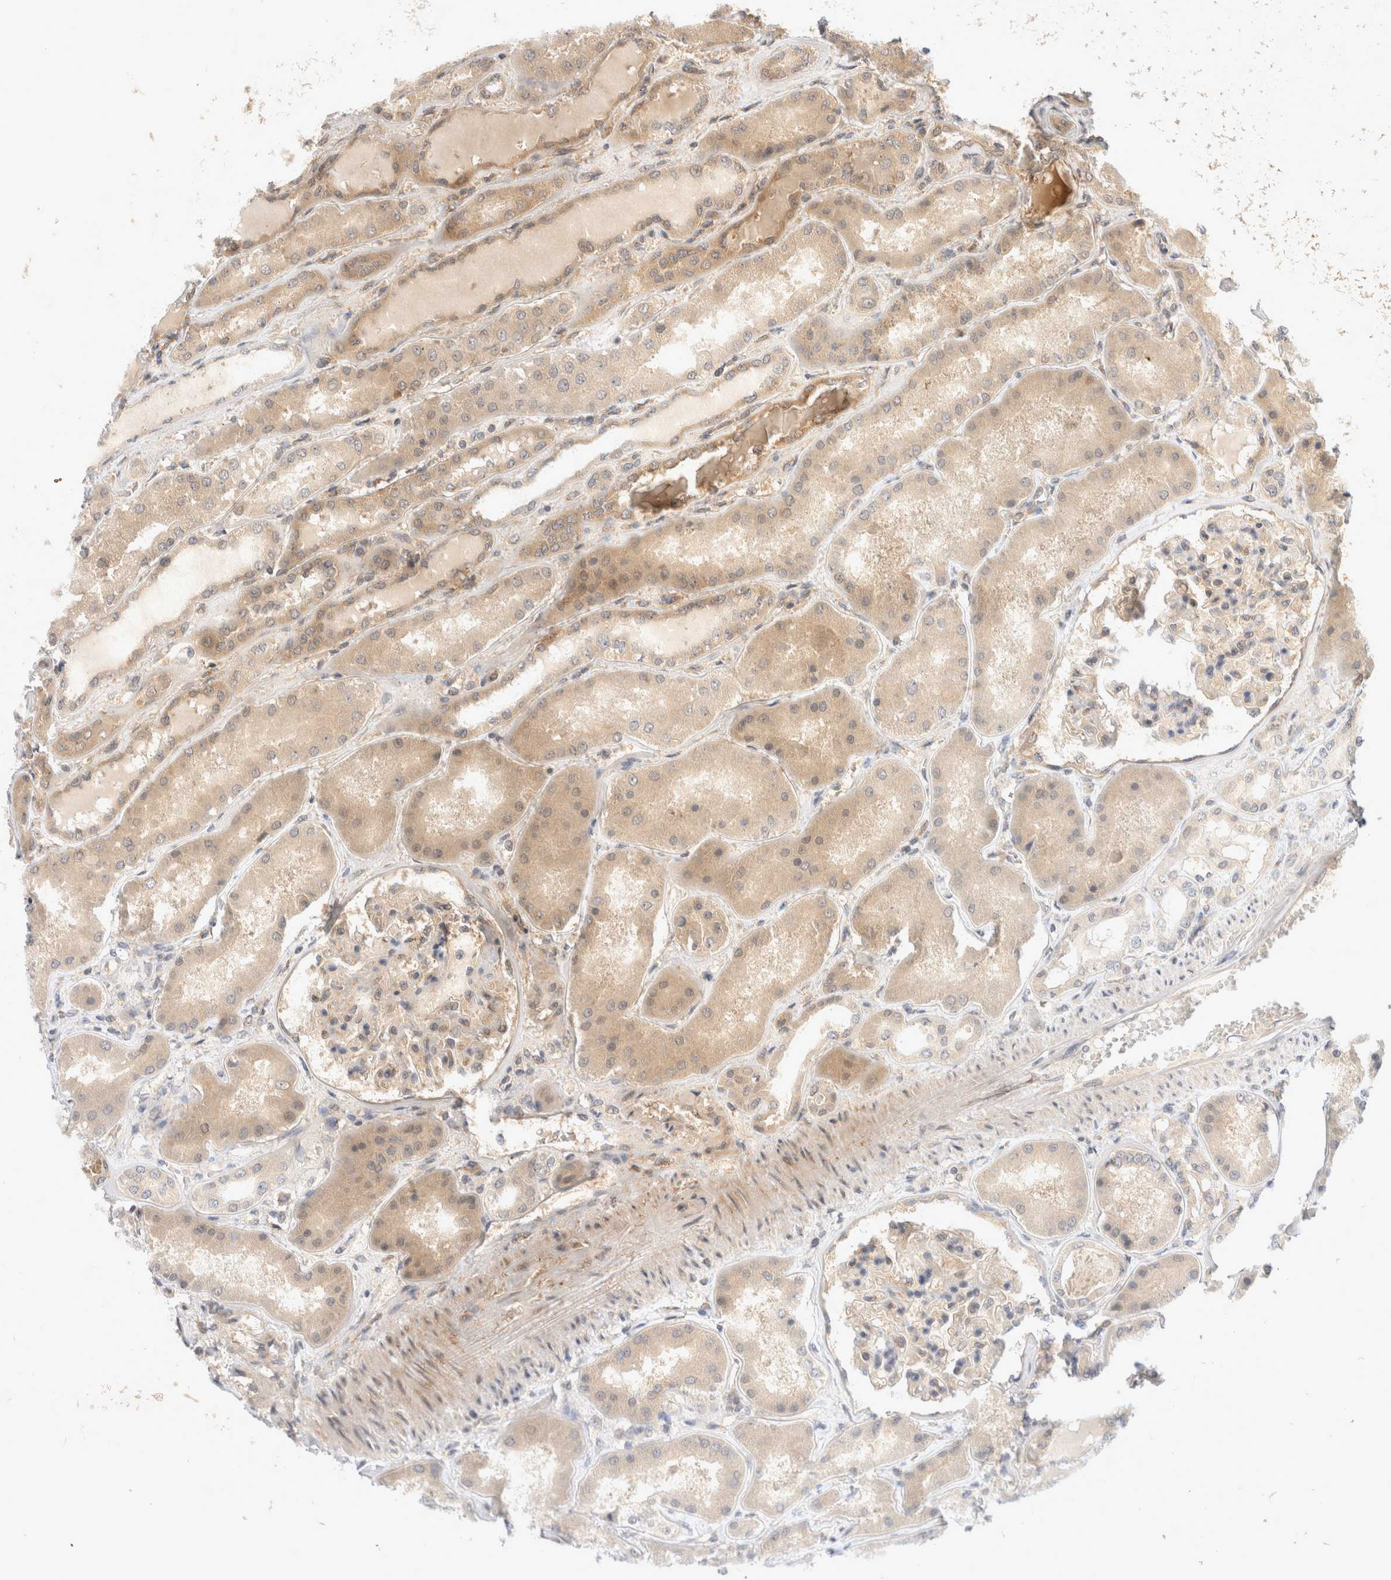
{"staining": {"intensity": "weak", "quantity": "<25%", "location": "cytoplasmic/membranous"}, "tissue": "kidney", "cell_type": "Cells in glomeruli", "image_type": "normal", "snomed": [{"axis": "morphology", "description": "Normal tissue, NOS"}, {"axis": "topography", "description": "Kidney"}], "caption": "This image is of normal kidney stained with immunohistochemistry (IHC) to label a protein in brown with the nuclei are counter-stained blue. There is no staining in cells in glomeruli.", "gene": "EIF4G3", "patient": {"sex": "female", "age": 56}}